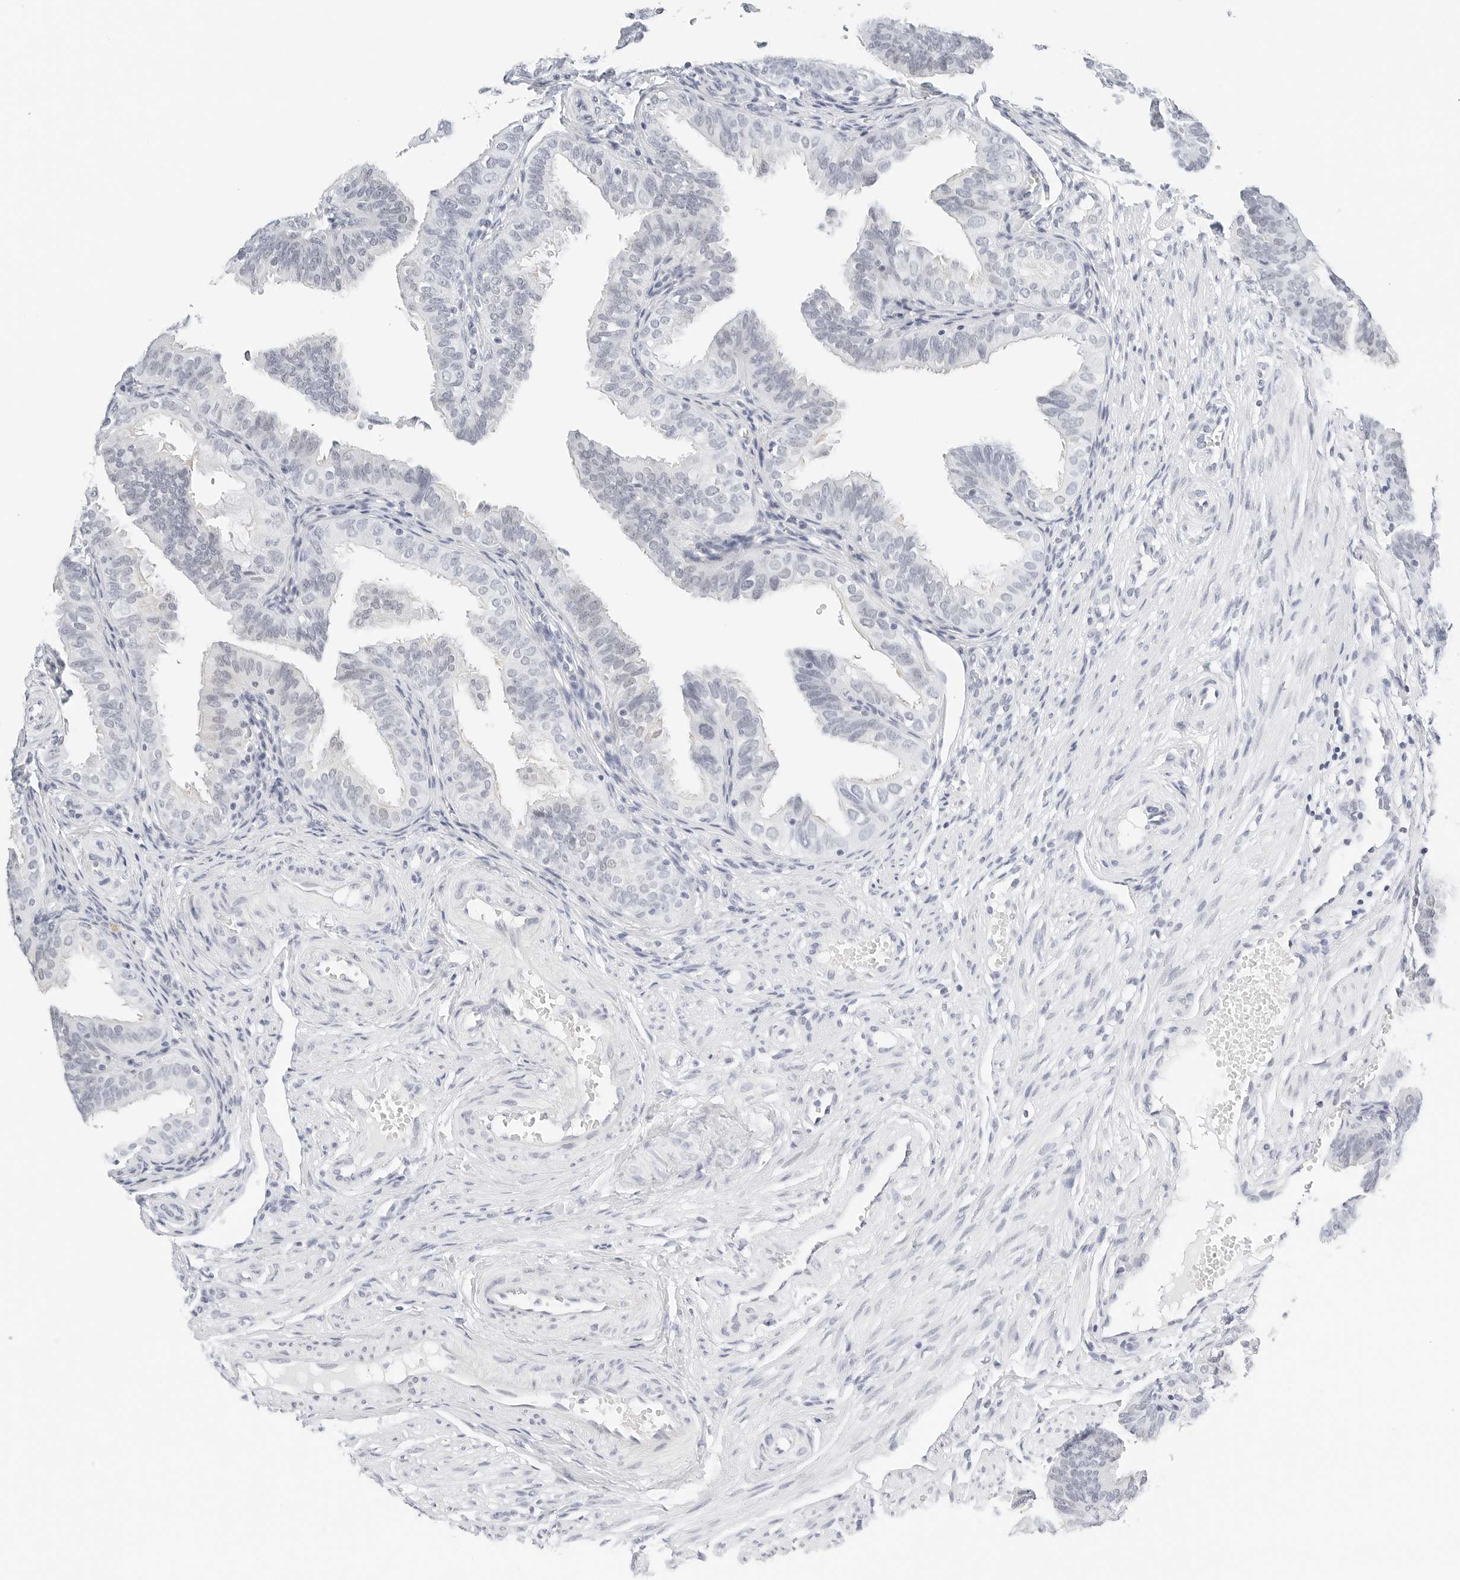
{"staining": {"intensity": "negative", "quantity": "none", "location": "none"}, "tissue": "fallopian tube", "cell_type": "Glandular cells", "image_type": "normal", "snomed": [{"axis": "morphology", "description": "Normal tissue, NOS"}, {"axis": "topography", "description": "Fallopian tube"}], "caption": "Glandular cells are negative for protein expression in normal human fallopian tube. (DAB IHC visualized using brightfield microscopy, high magnification).", "gene": "CD22", "patient": {"sex": "female", "age": 35}}